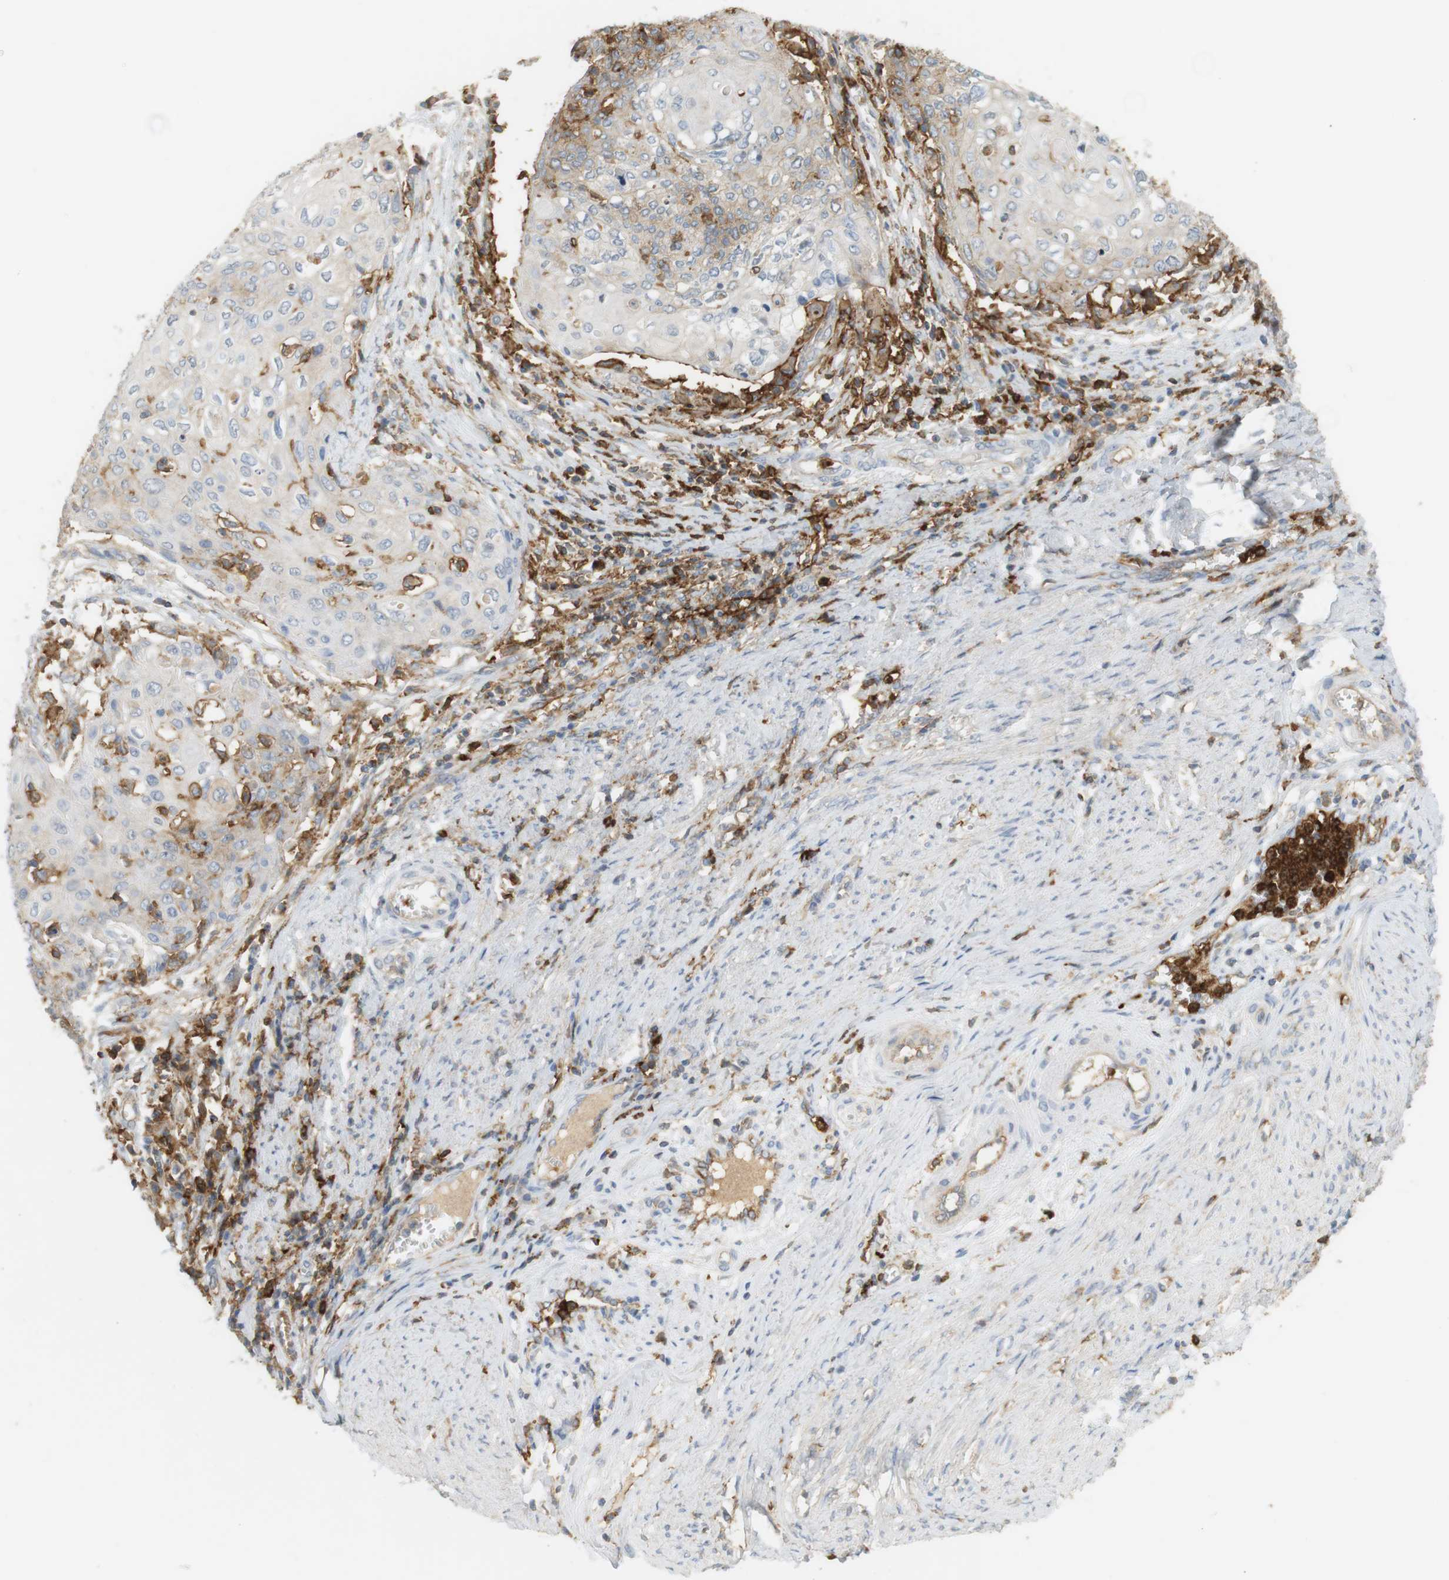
{"staining": {"intensity": "moderate", "quantity": "<25%", "location": "cytoplasmic/membranous"}, "tissue": "cervical cancer", "cell_type": "Tumor cells", "image_type": "cancer", "snomed": [{"axis": "morphology", "description": "Squamous cell carcinoma, NOS"}, {"axis": "topography", "description": "Cervix"}], "caption": "This image displays immunohistochemistry staining of cervical cancer, with low moderate cytoplasmic/membranous positivity in about <25% of tumor cells.", "gene": "SIRPA", "patient": {"sex": "female", "age": 39}}